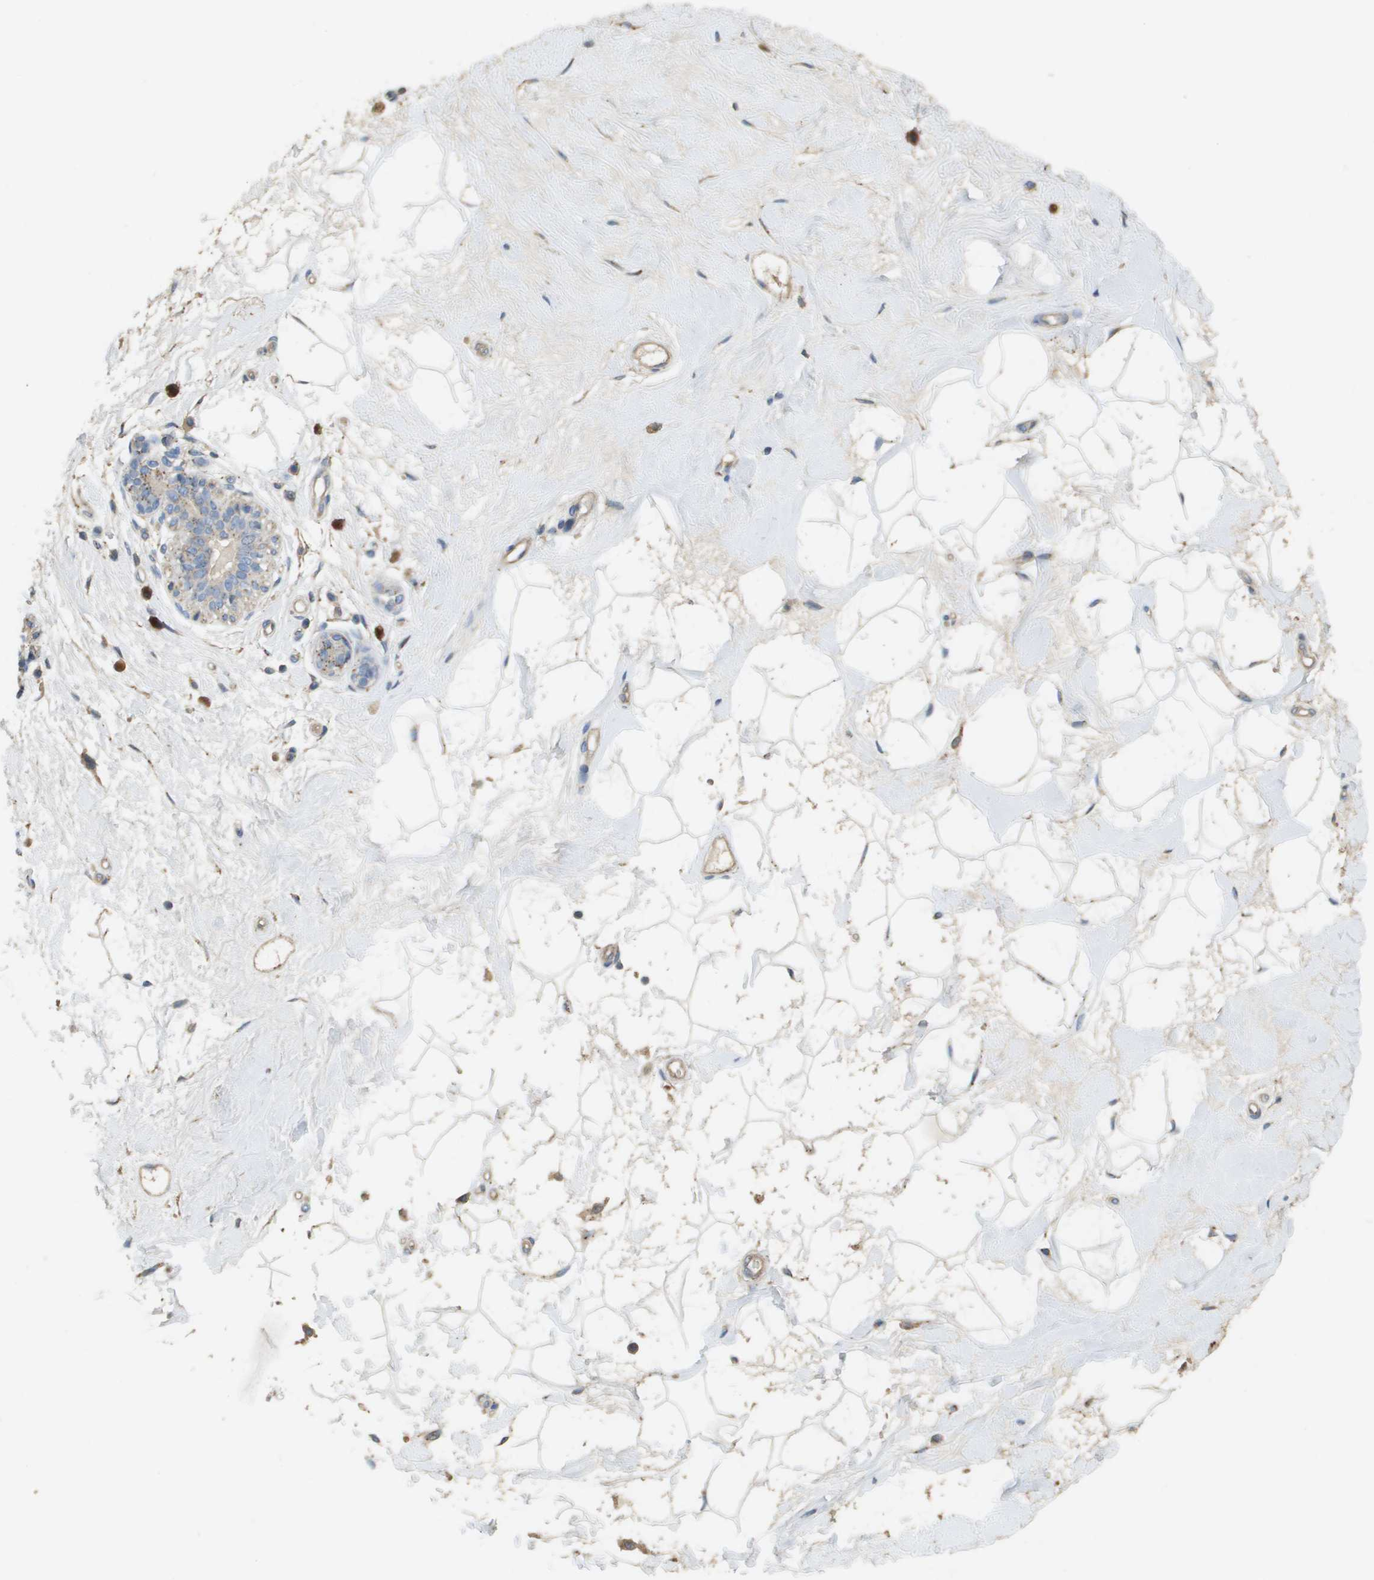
{"staining": {"intensity": "weak", "quantity": "25%-75%", "location": "cytoplasmic/membranous"}, "tissue": "breast", "cell_type": "Adipocytes", "image_type": "normal", "snomed": [{"axis": "morphology", "description": "Normal tissue, NOS"}, {"axis": "morphology", "description": "Lobular carcinoma"}, {"axis": "topography", "description": "Breast"}], "caption": "A brown stain shows weak cytoplasmic/membranous staining of a protein in adipocytes of normal breast.", "gene": "CASP10", "patient": {"sex": "female", "age": 59}}